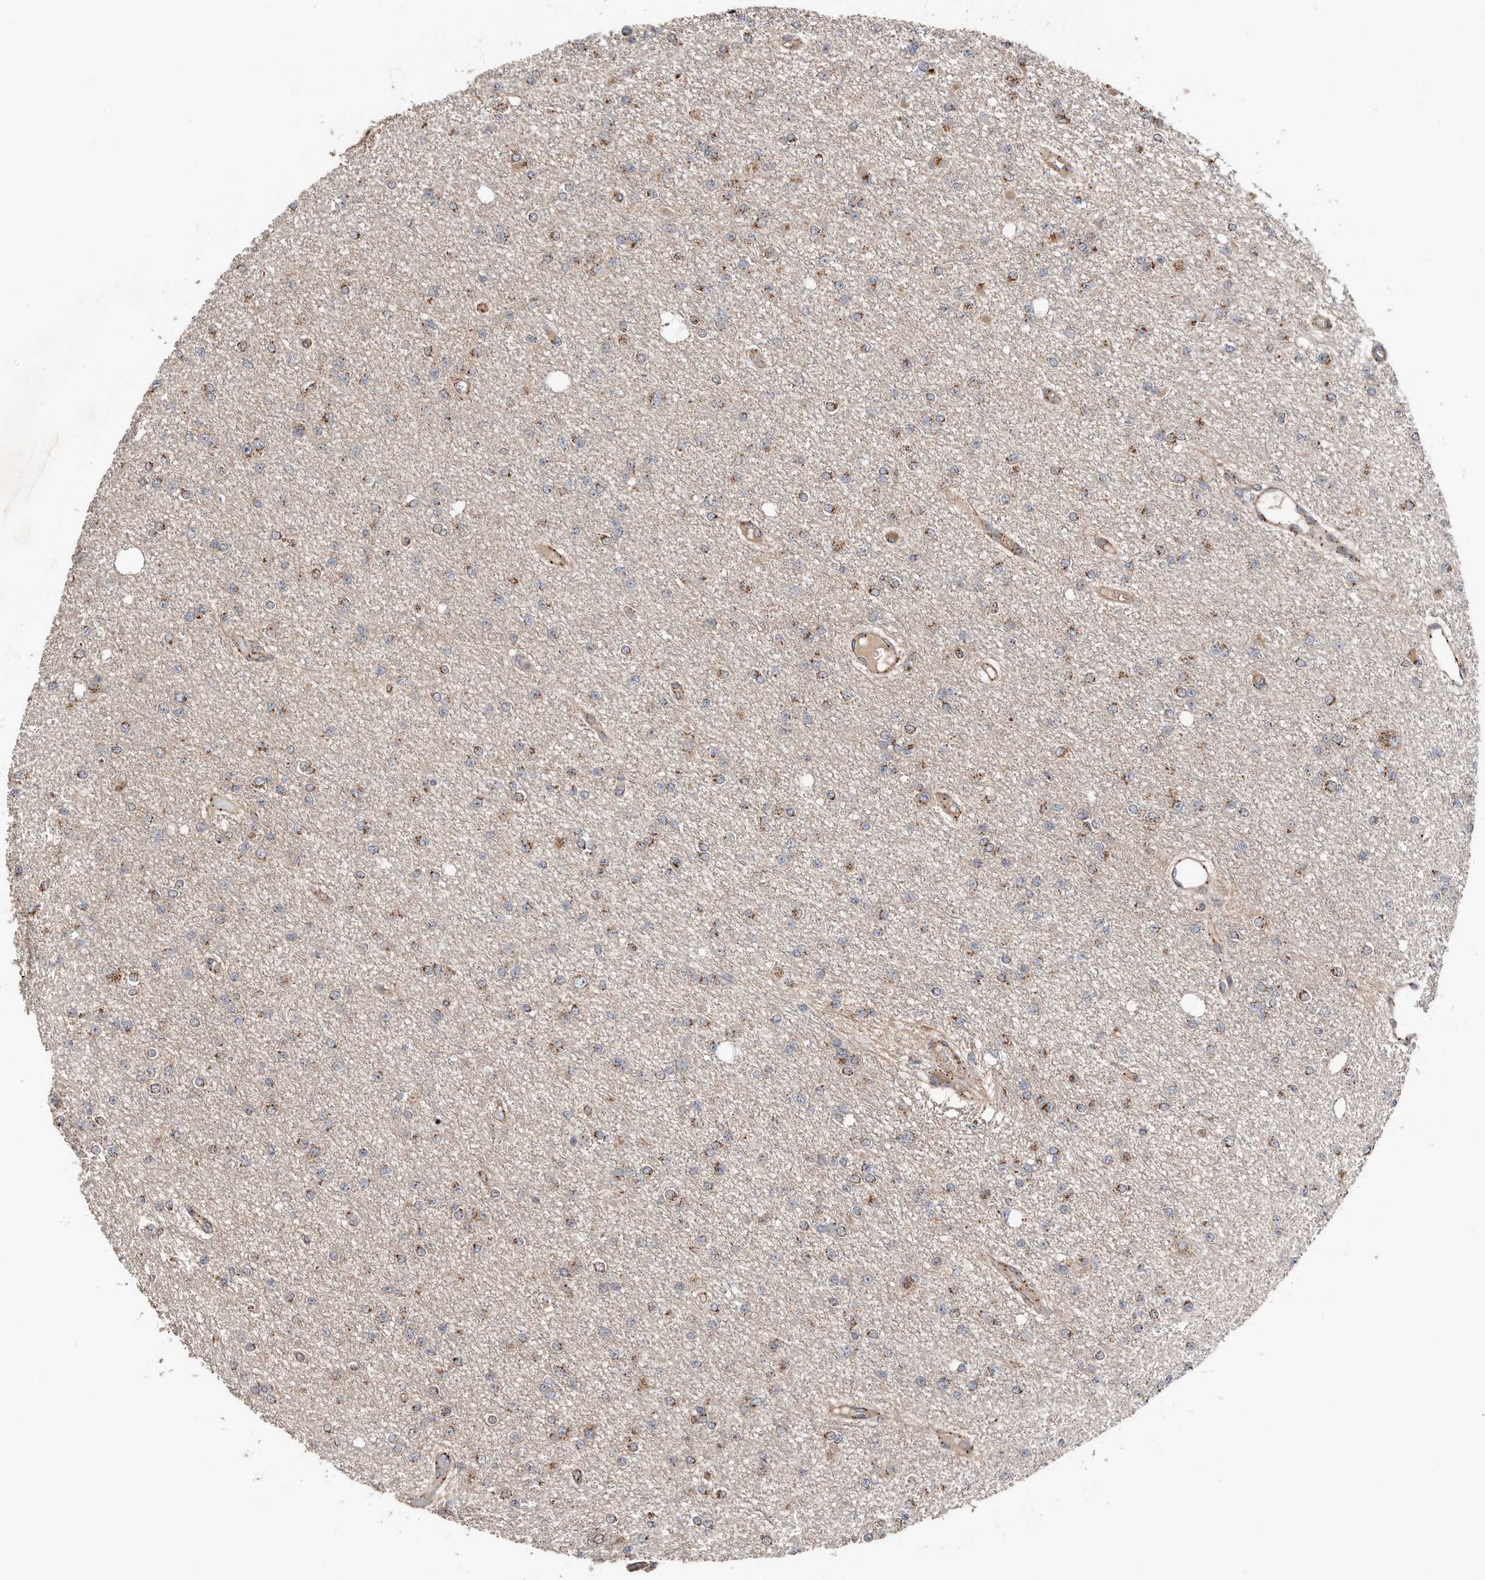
{"staining": {"intensity": "moderate", "quantity": "25%-75%", "location": "cytoplasmic/membranous"}, "tissue": "glioma", "cell_type": "Tumor cells", "image_type": "cancer", "snomed": [{"axis": "morphology", "description": "Glioma, malignant, Low grade"}, {"axis": "topography", "description": "Brain"}], "caption": "Immunohistochemistry (IHC) histopathology image of human low-grade glioma (malignant) stained for a protein (brown), which reveals medium levels of moderate cytoplasmic/membranous positivity in approximately 25%-75% of tumor cells.", "gene": "COG1", "patient": {"sex": "female", "age": 22}}